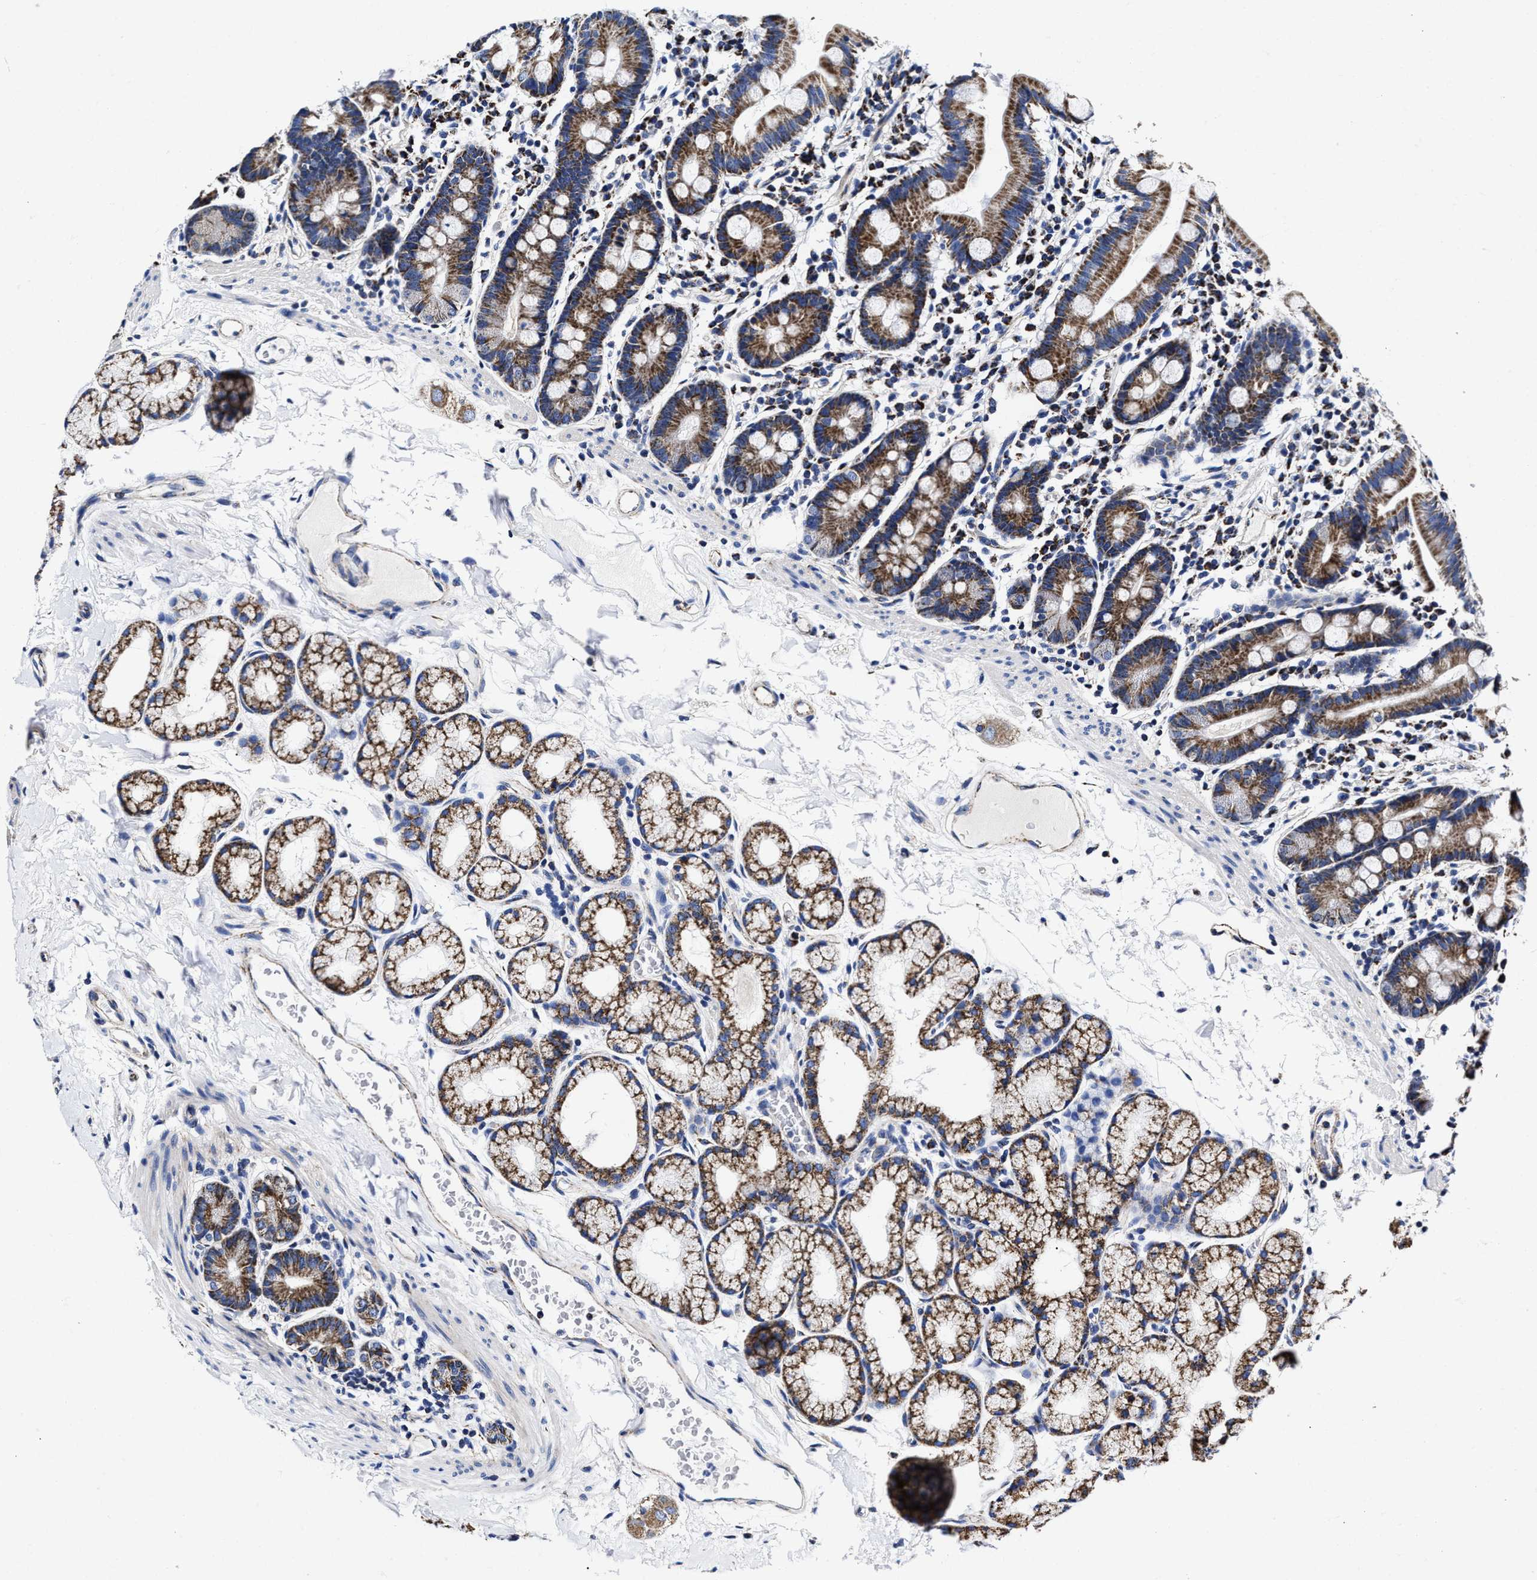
{"staining": {"intensity": "strong", "quantity": ">75%", "location": "cytoplasmic/membranous"}, "tissue": "duodenum", "cell_type": "Glandular cells", "image_type": "normal", "snomed": [{"axis": "morphology", "description": "Normal tissue, NOS"}, {"axis": "topography", "description": "Duodenum"}], "caption": "Immunohistochemistry photomicrograph of benign duodenum: human duodenum stained using immunohistochemistry (IHC) reveals high levels of strong protein expression localized specifically in the cytoplasmic/membranous of glandular cells, appearing as a cytoplasmic/membranous brown color.", "gene": "HINT2", "patient": {"sex": "male", "age": 50}}